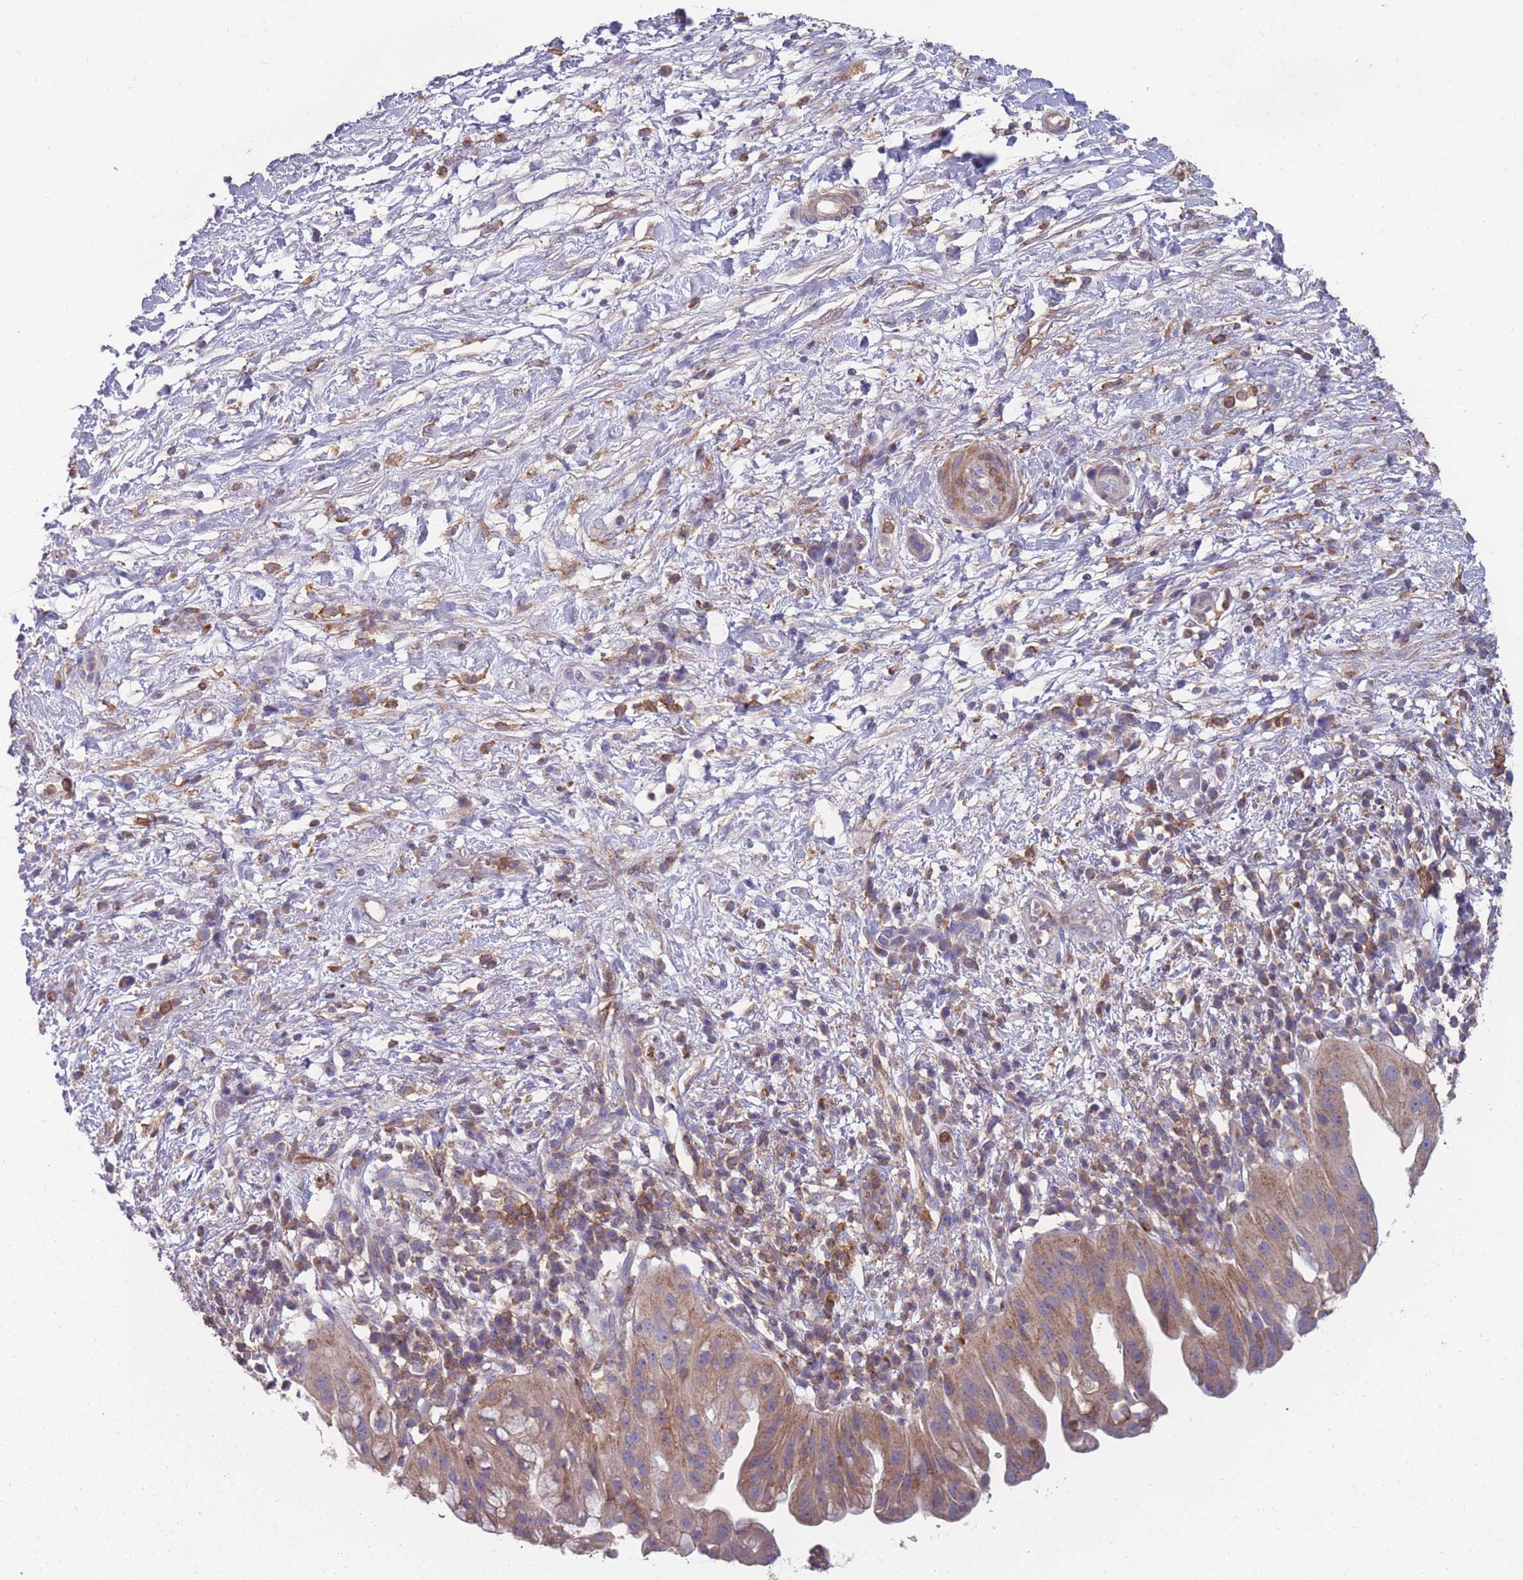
{"staining": {"intensity": "moderate", "quantity": ">75%", "location": "cytoplasmic/membranous"}, "tissue": "pancreatic cancer", "cell_type": "Tumor cells", "image_type": "cancer", "snomed": [{"axis": "morphology", "description": "Adenocarcinoma, NOS"}, {"axis": "topography", "description": "Pancreas"}], "caption": "Human adenocarcinoma (pancreatic) stained with a brown dye displays moderate cytoplasmic/membranous positive staining in about >75% of tumor cells.", "gene": "CD33", "patient": {"sex": "male", "age": 68}}